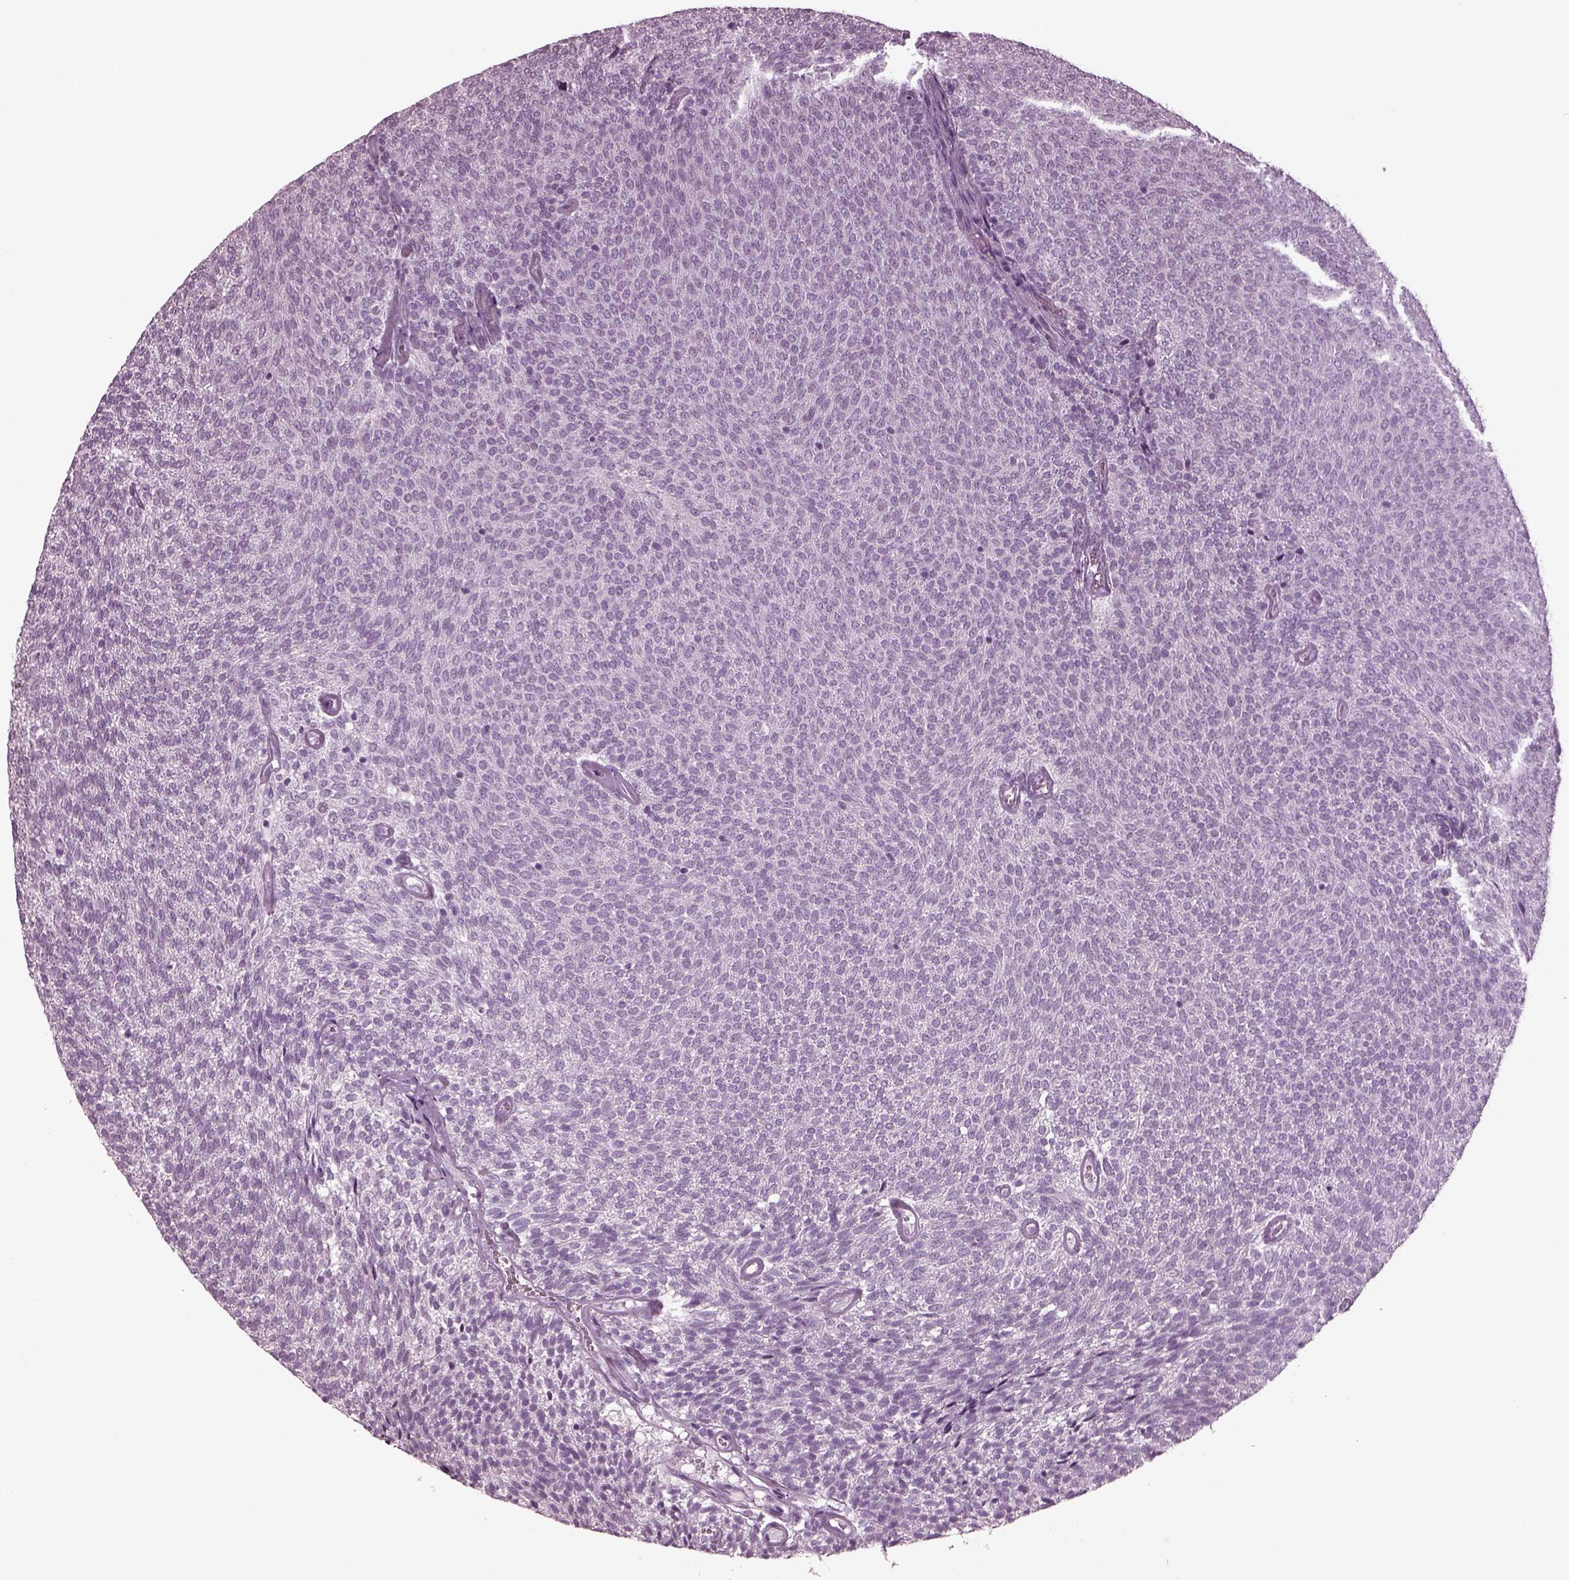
{"staining": {"intensity": "negative", "quantity": "none", "location": "none"}, "tissue": "urothelial cancer", "cell_type": "Tumor cells", "image_type": "cancer", "snomed": [{"axis": "morphology", "description": "Urothelial carcinoma, Low grade"}, {"axis": "topography", "description": "Urinary bladder"}], "caption": "This is an immunohistochemistry (IHC) photomicrograph of human low-grade urothelial carcinoma. There is no expression in tumor cells.", "gene": "TPPP2", "patient": {"sex": "male", "age": 77}}